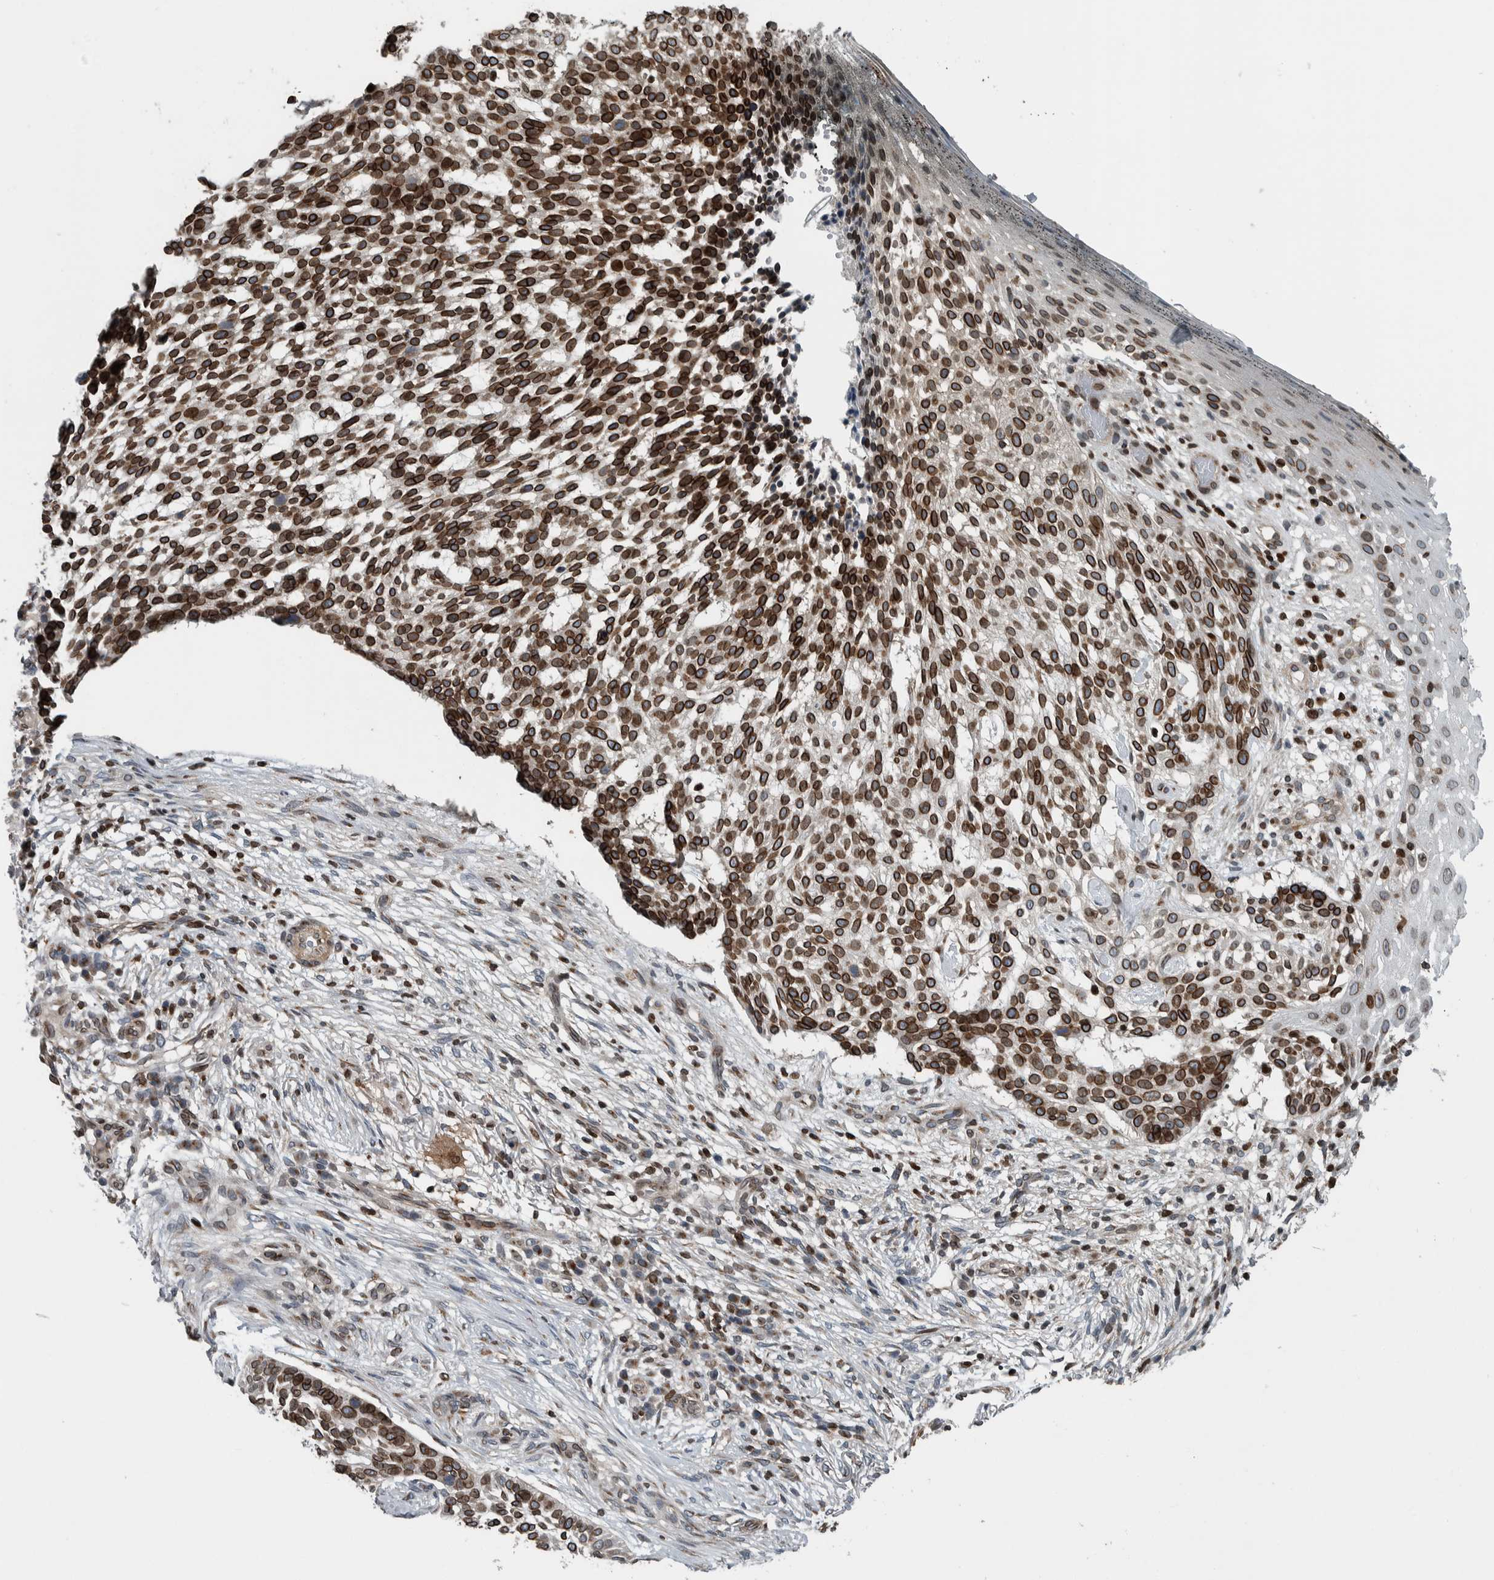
{"staining": {"intensity": "strong", "quantity": ">75%", "location": "cytoplasmic/membranous,nuclear"}, "tissue": "skin cancer", "cell_type": "Tumor cells", "image_type": "cancer", "snomed": [{"axis": "morphology", "description": "Basal cell carcinoma"}, {"axis": "topography", "description": "Skin"}], "caption": "DAB (3,3'-diaminobenzidine) immunohistochemical staining of human skin cancer (basal cell carcinoma) demonstrates strong cytoplasmic/membranous and nuclear protein staining in about >75% of tumor cells.", "gene": "FAM135B", "patient": {"sex": "female", "age": 64}}